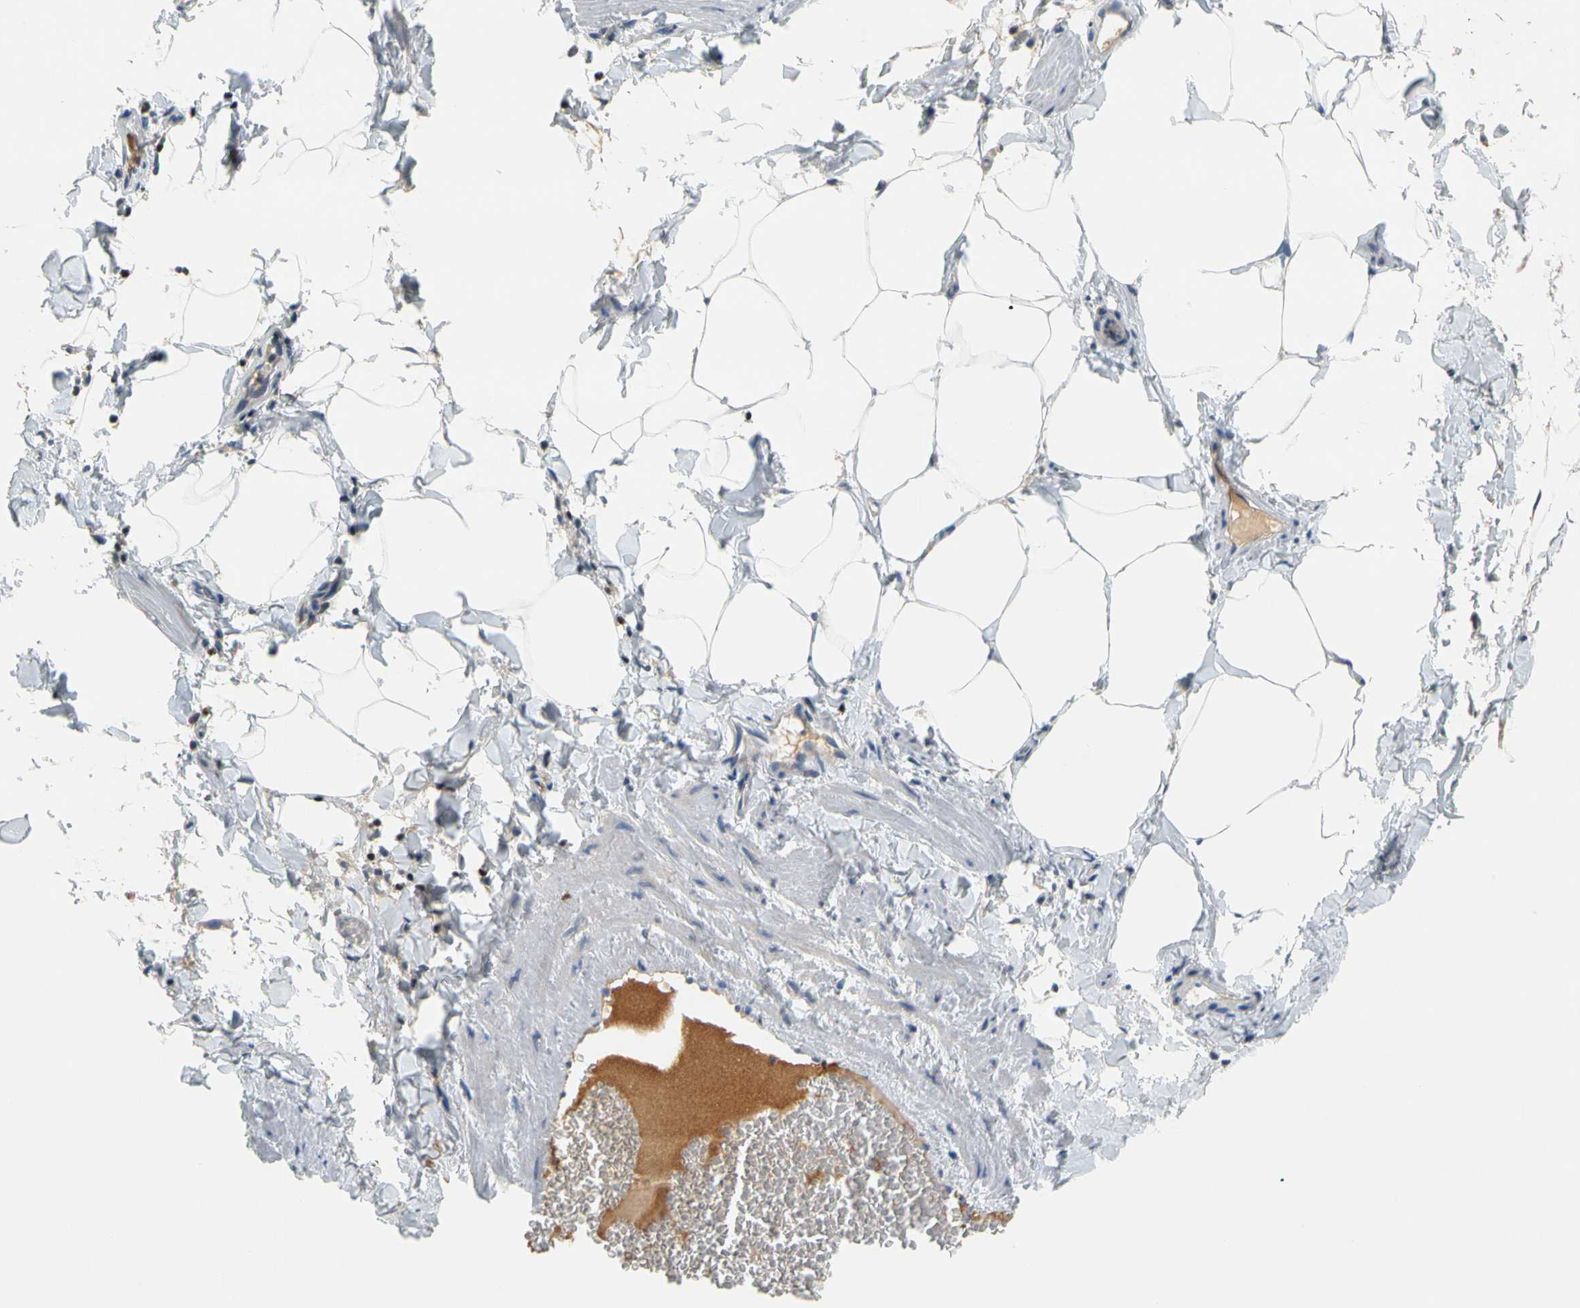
{"staining": {"intensity": "negative", "quantity": "none", "location": "none"}, "tissue": "adipose tissue", "cell_type": "Adipocytes", "image_type": "normal", "snomed": [{"axis": "morphology", "description": "Normal tissue, NOS"}, {"axis": "topography", "description": "Vascular tissue"}], "caption": "This is a photomicrograph of IHC staining of unremarkable adipose tissue, which shows no expression in adipocytes. (Immunohistochemistry, brightfield microscopy, high magnification).", "gene": "SP140", "patient": {"sex": "male", "age": 41}}